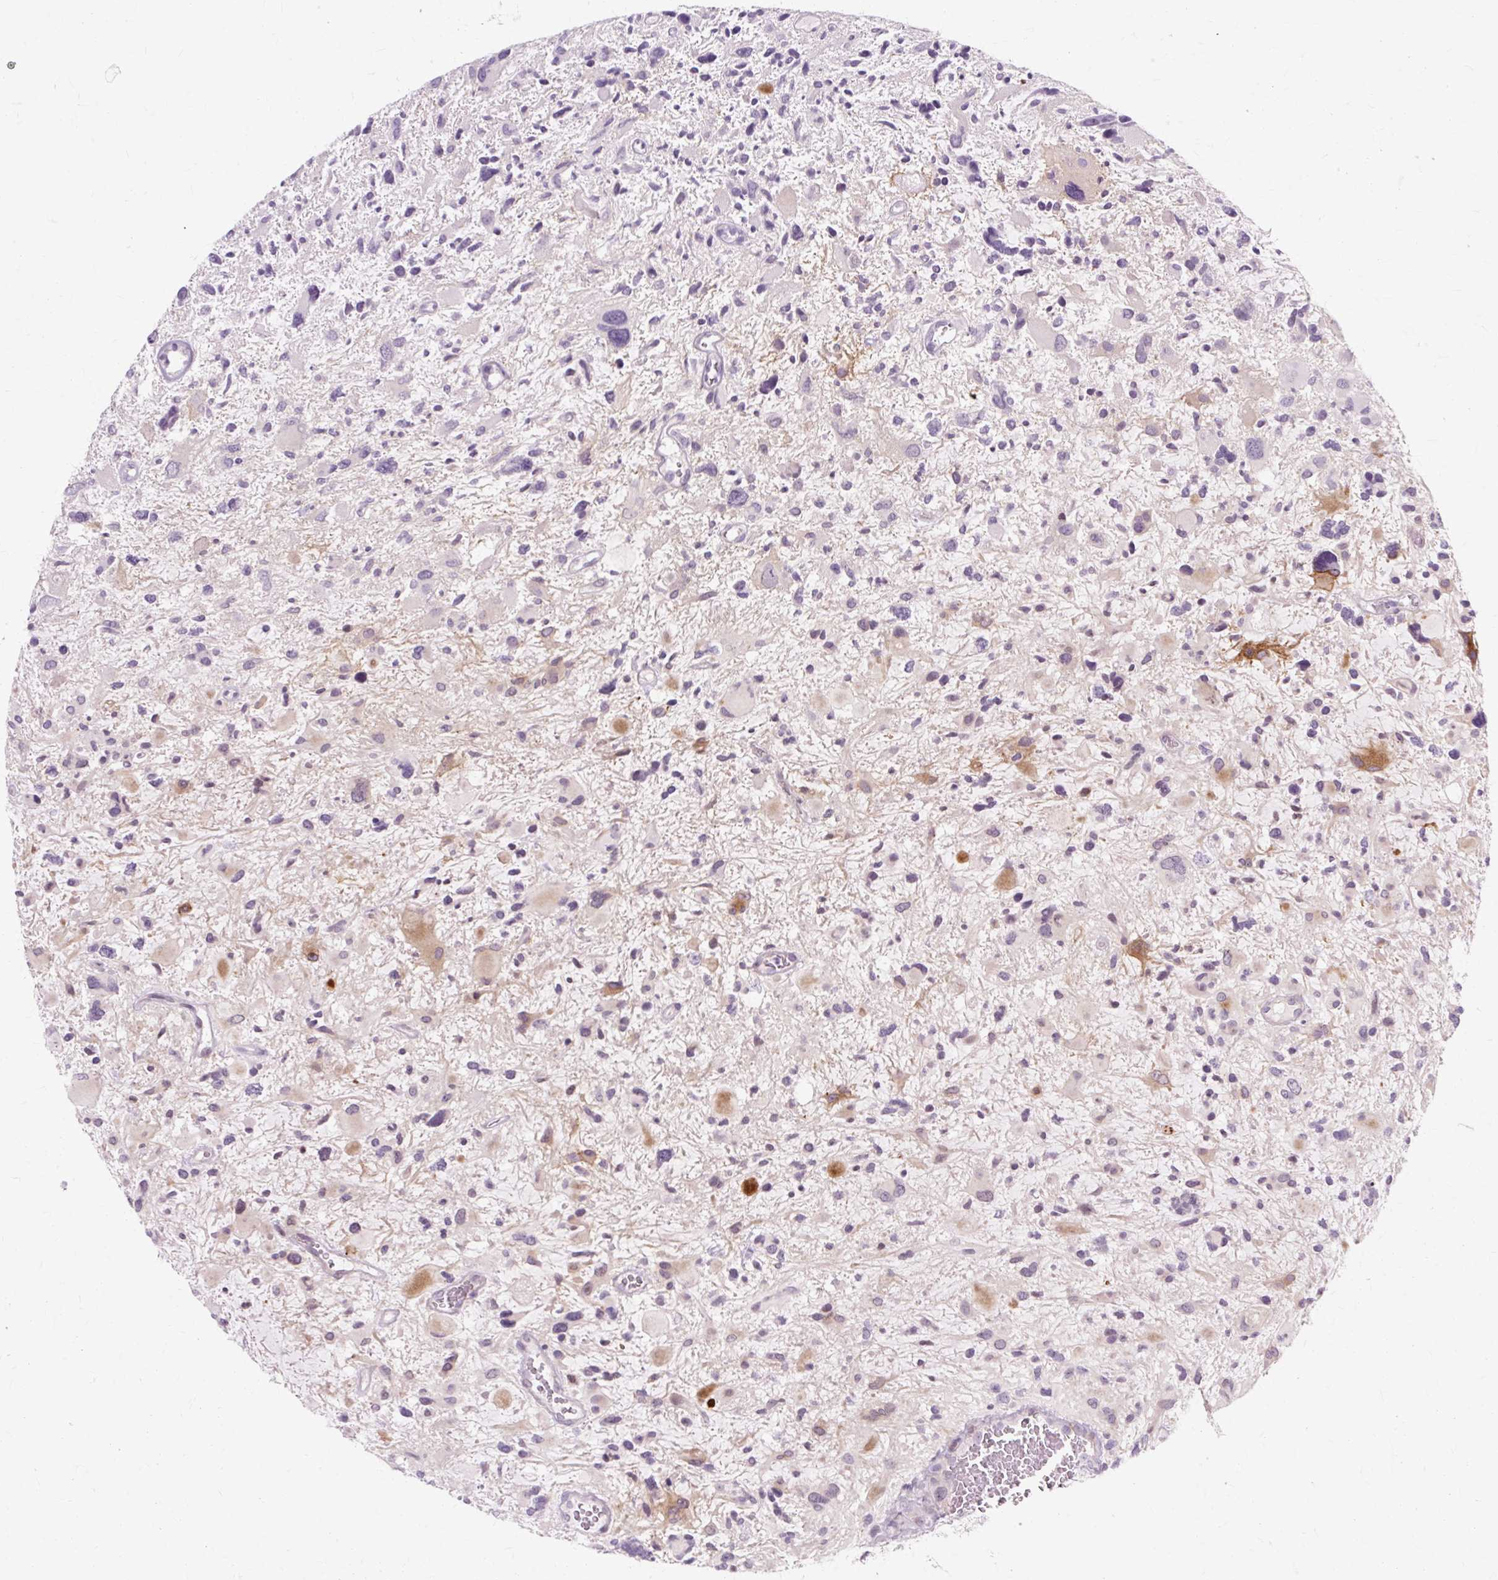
{"staining": {"intensity": "moderate", "quantity": "<25%", "location": "cytoplasmic/membranous"}, "tissue": "glioma", "cell_type": "Tumor cells", "image_type": "cancer", "snomed": [{"axis": "morphology", "description": "Glioma, malignant, High grade"}, {"axis": "topography", "description": "Brain"}], "caption": "Glioma tissue reveals moderate cytoplasmic/membranous staining in approximately <25% of tumor cells (Brightfield microscopy of DAB IHC at high magnification).", "gene": "ZNF35", "patient": {"sex": "female", "age": 11}}